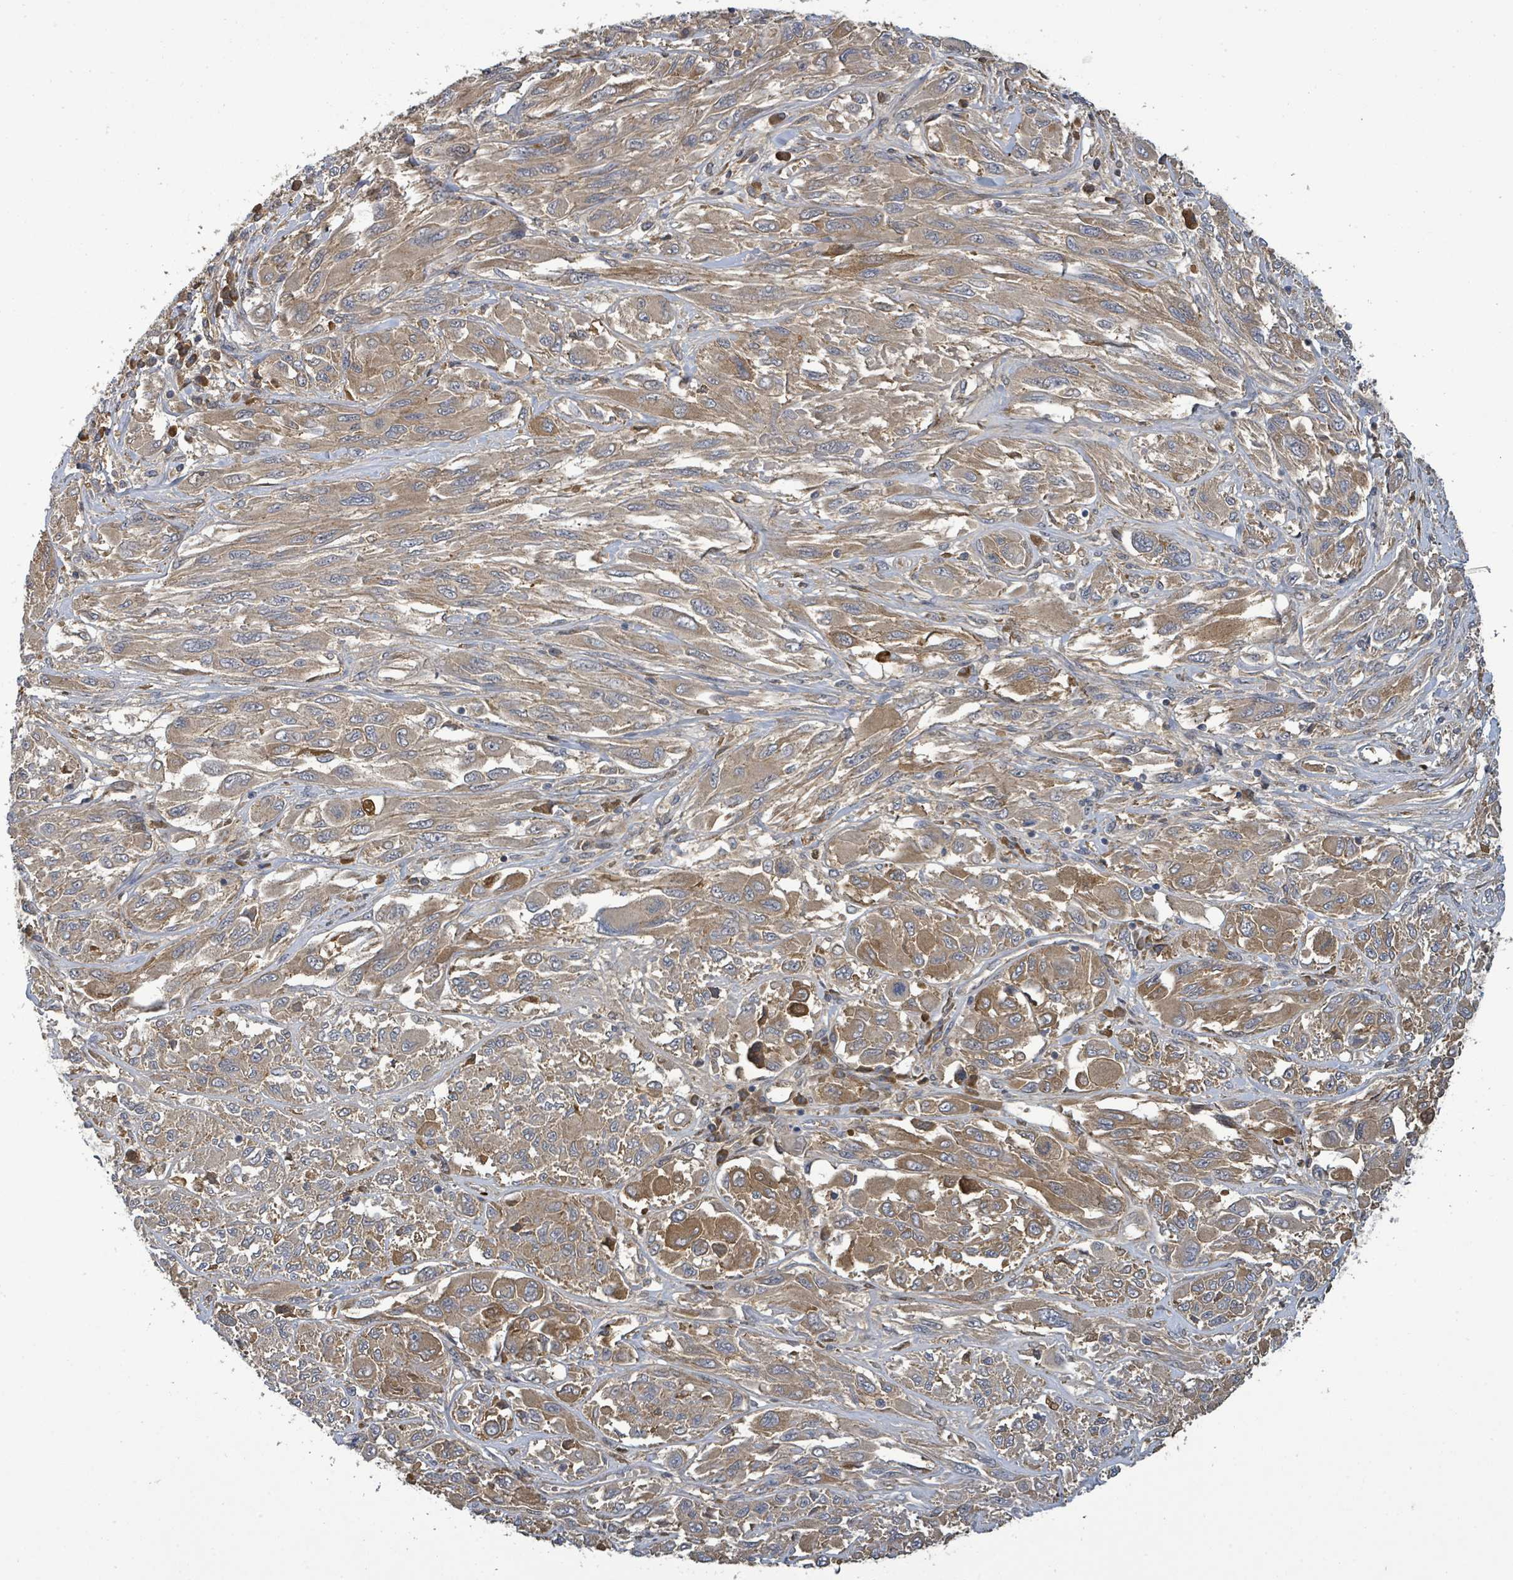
{"staining": {"intensity": "weak", "quantity": ">75%", "location": "cytoplasmic/membranous"}, "tissue": "melanoma", "cell_type": "Tumor cells", "image_type": "cancer", "snomed": [{"axis": "morphology", "description": "Malignant melanoma, NOS"}, {"axis": "topography", "description": "Skin"}], "caption": "High-magnification brightfield microscopy of melanoma stained with DAB (3,3'-diaminobenzidine) (brown) and counterstained with hematoxylin (blue). tumor cells exhibit weak cytoplasmic/membranous staining is identified in about>75% of cells.", "gene": "STARD4", "patient": {"sex": "female", "age": 91}}